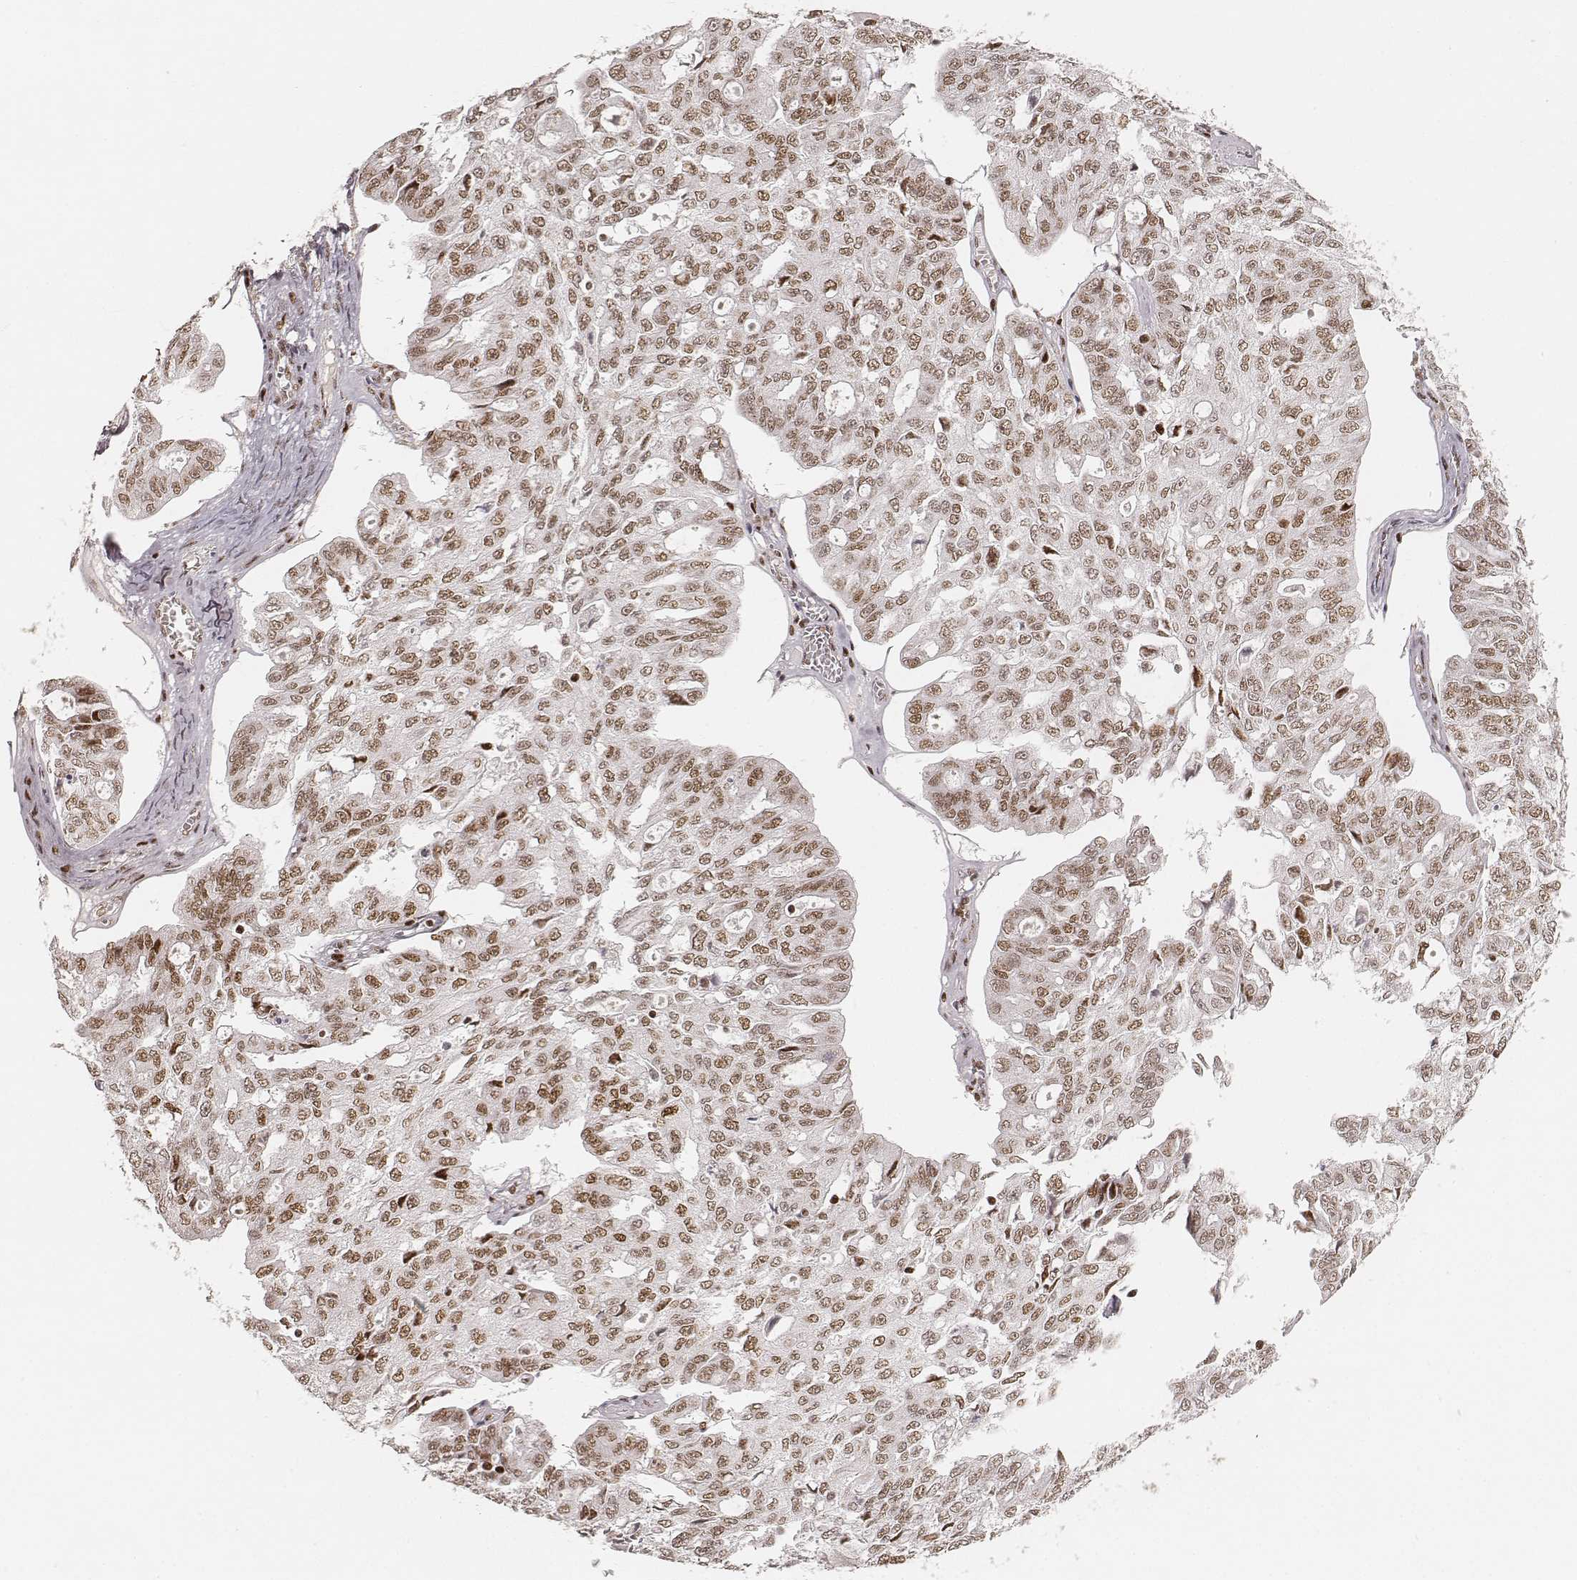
{"staining": {"intensity": "moderate", "quantity": ">75%", "location": "nuclear"}, "tissue": "ovarian cancer", "cell_type": "Tumor cells", "image_type": "cancer", "snomed": [{"axis": "morphology", "description": "Carcinoma, endometroid"}, {"axis": "topography", "description": "Ovary"}], "caption": "Ovarian endometroid carcinoma stained with a protein marker displays moderate staining in tumor cells.", "gene": "HNRNPC", "patient": {"sex": "female", "age": 65}}